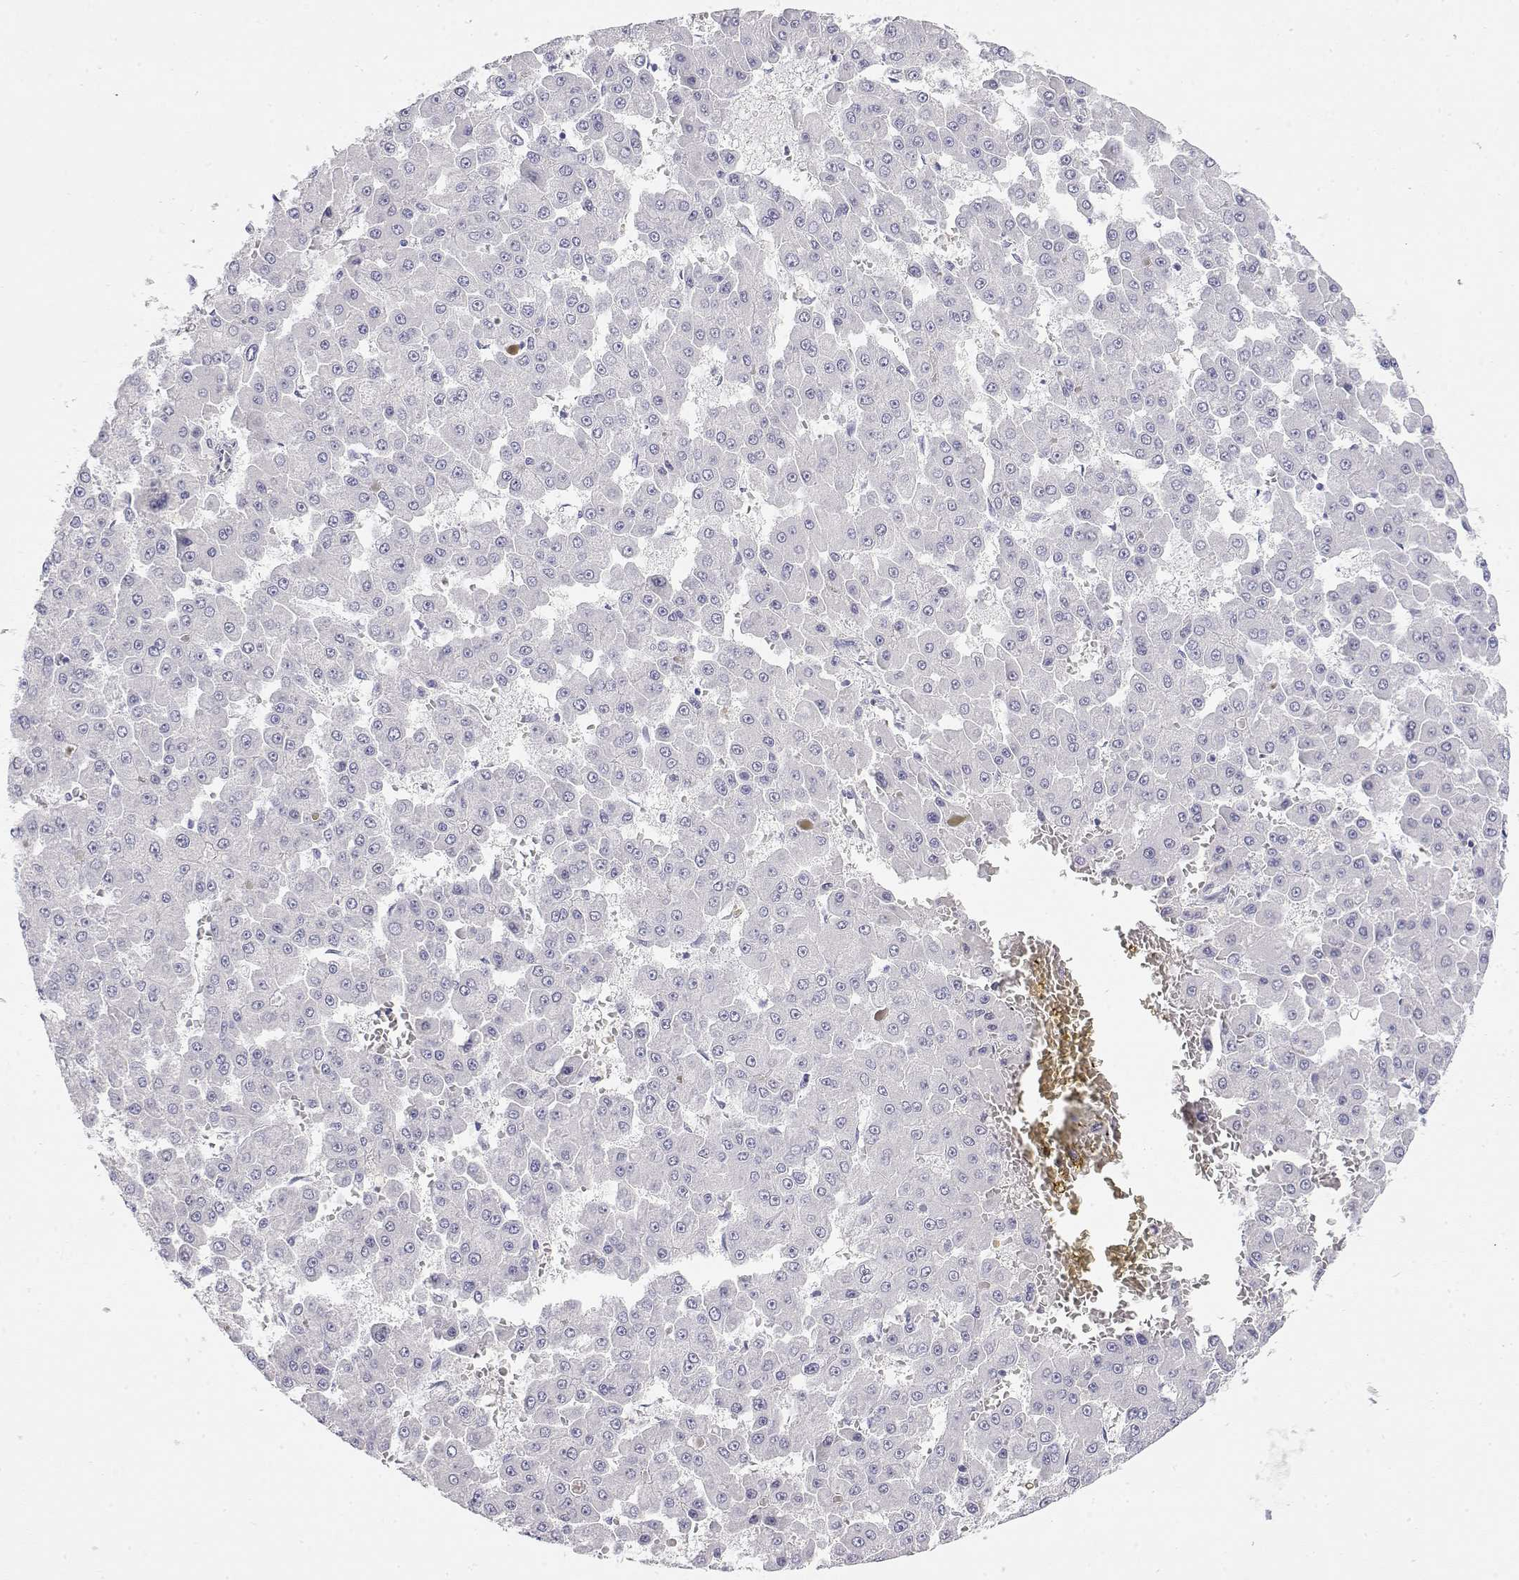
{"staining": {"intensity": "negative", "quantity": "none", "location": "none"}, "tissue": "liver cancer", "cell_type": "Tumor cells", "image_type": "cancer", "snomed": [{"axis": "morphology", "description": "Carcinoma, Hepatocellular, NOS"}, {"axis": "topography", "description": "Liver"}], "caption": "This is an IHC micrograph of human liver hepatocellular carcinoma. There is no positivity in tumor cells.", "gene": "MISP", "patient": {"sex": "female", "age": 41}}